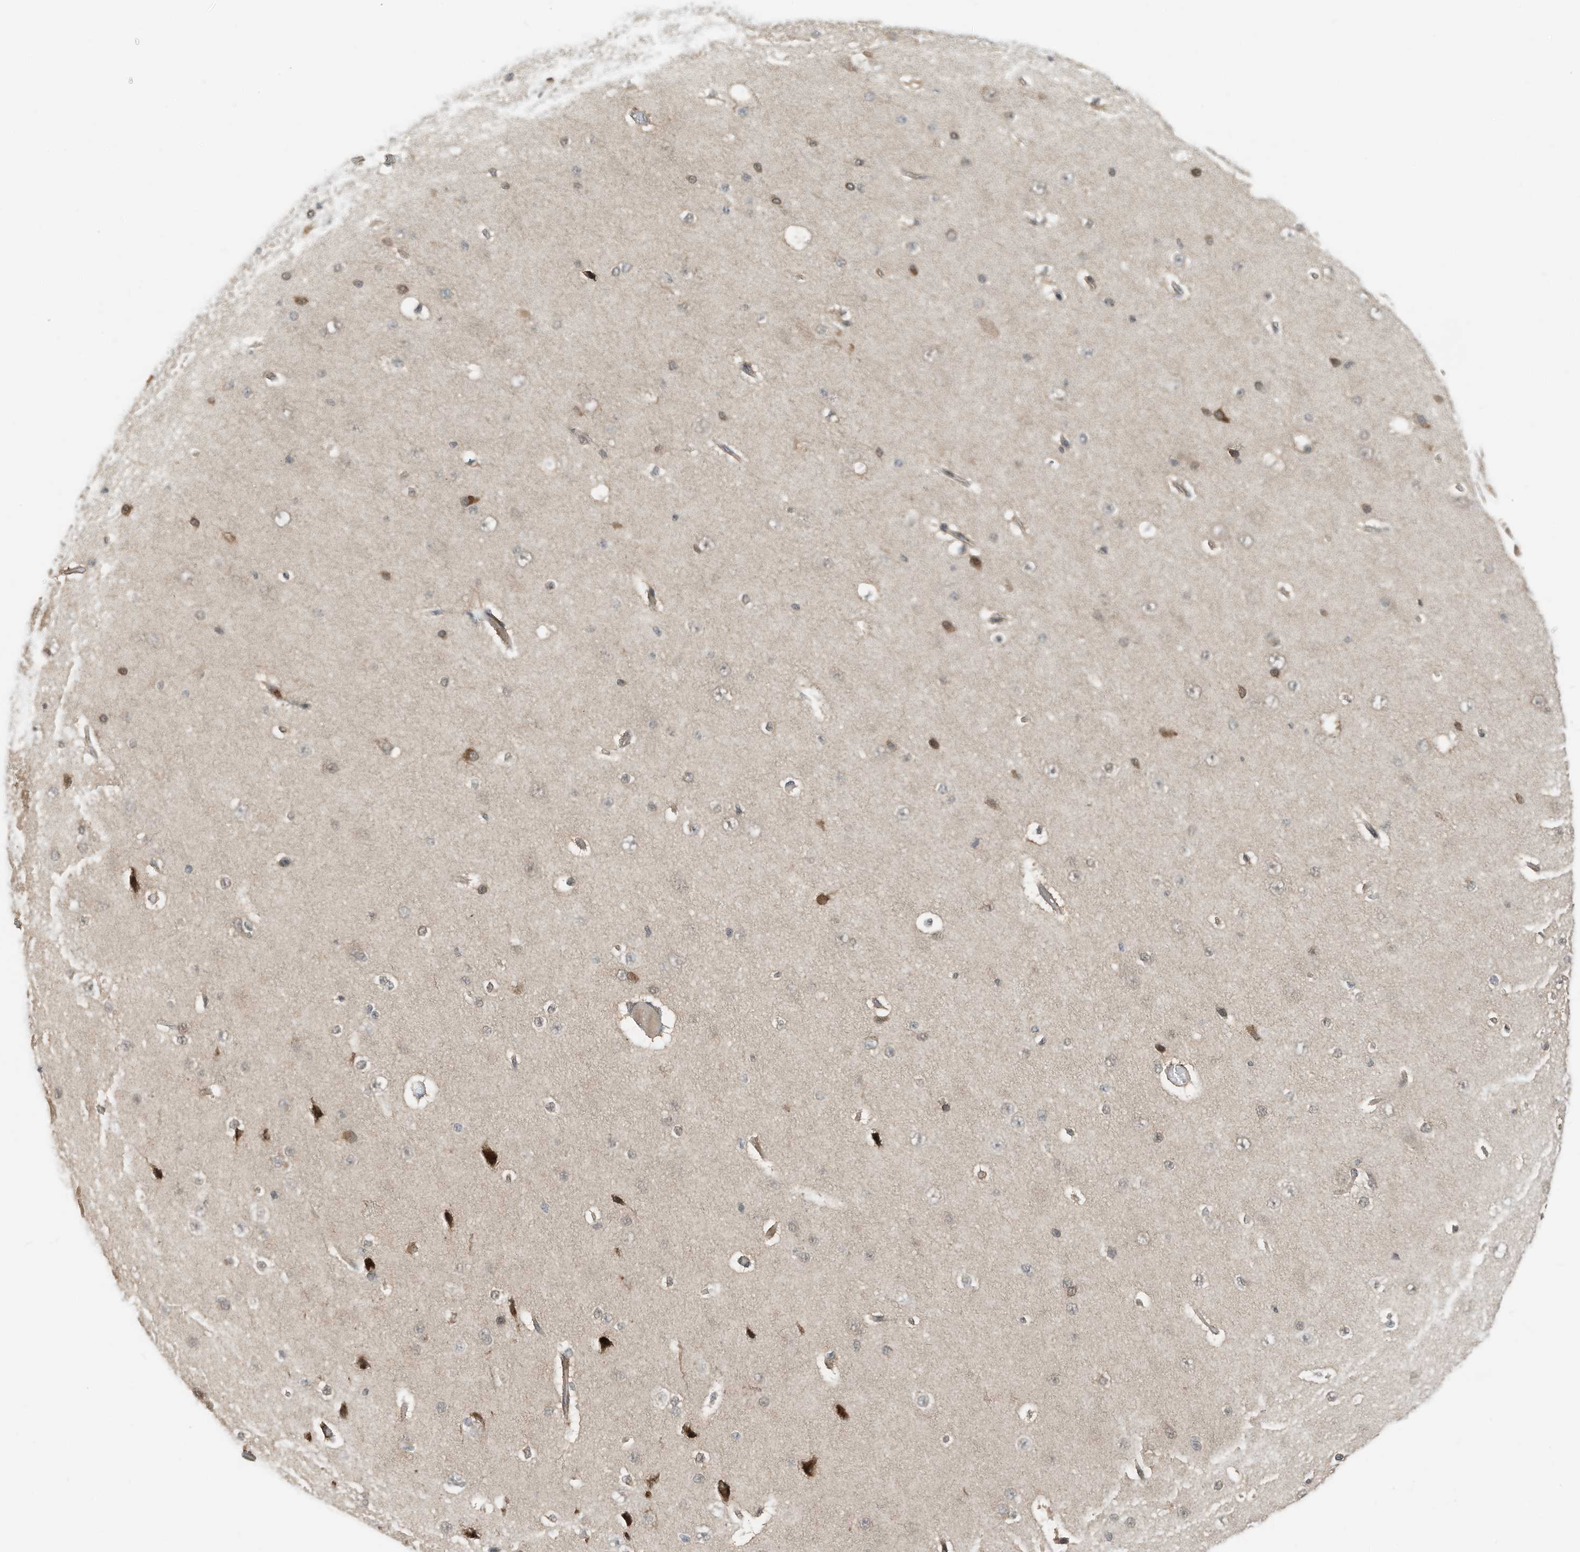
{"staining": {"intensity": "moderate", "quantity": ">75%", "location": "cytoplasmic/membranous"}, "tissue": "cerebral cortex", "cell_type": "Endothelial cells", "image_type": "normal", "snomed": [{"axis": "morphology", "description": "Normal tissue, NOS"}, {"axis": "morphology", "description": "Developmental malformation"}, {"axis": "topography", "description": "Cerebral cortex"}], "caption": "Protein expression analysis of normal cerebral cortex reveals moderate cytoplasmic/membranous positivity in approximately >75% of endothelial cells. (IHC, brightfield microscopy, high magnification).", "gene": "RMND1", "patient": {"sex": "female", "age": 30}}